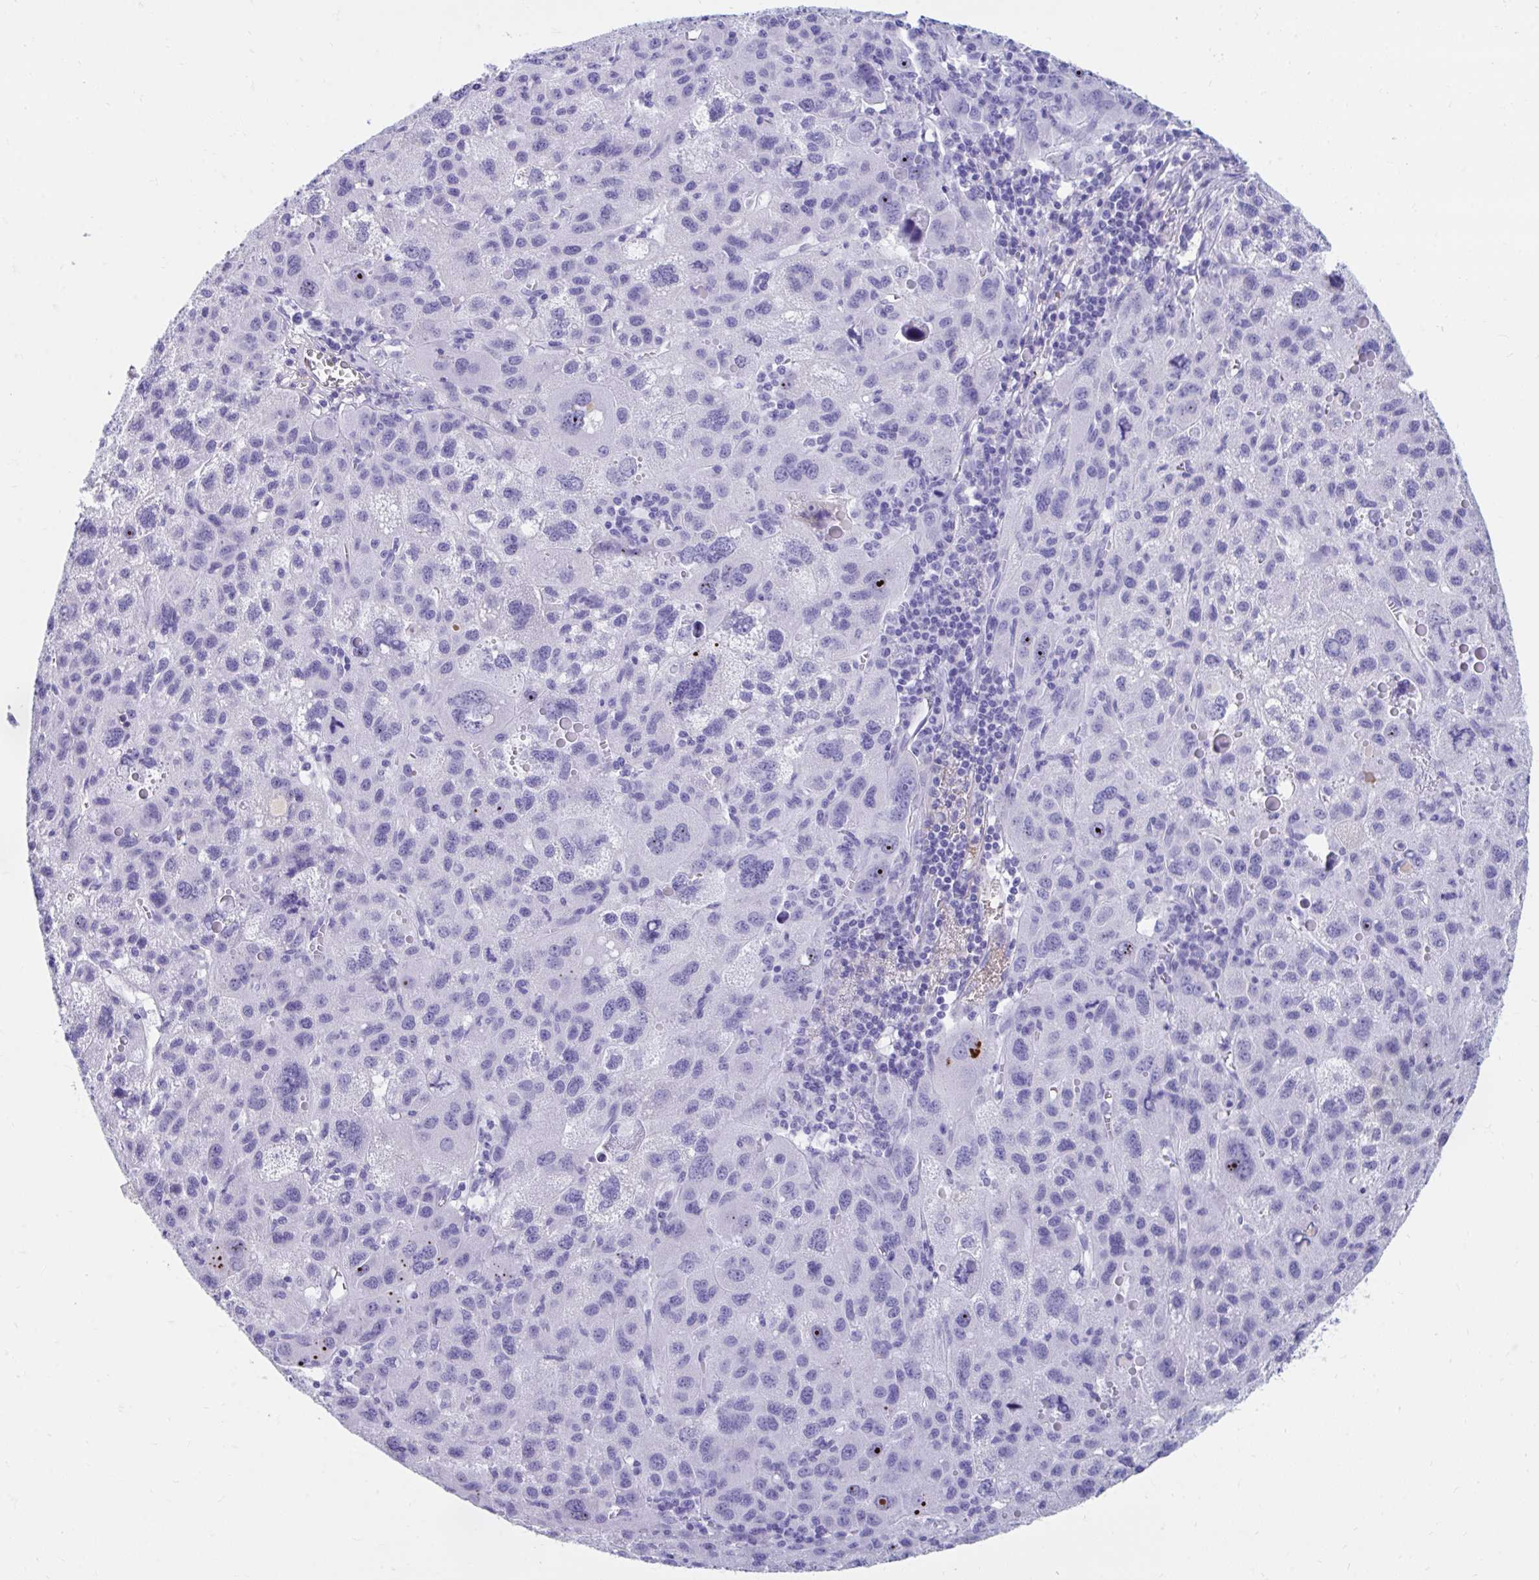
{"staining": {"intensity": "negative", "quantity": "none", "location": "none"}, "tissue": "liver cancer", "cell_type": "Tumor cells", "image_type": "cancer", "snomed": [{"axis": "morphology", "description": "Carcinoma, Hepatocellular, NOS"}, {"axis": "topography", "description": "Liver"}], "caption": "High power microscopy photomicrograph of an IHC image of liver hepatocellular carcinoma, revealing no significant expression in tumor cells.", "gene": "SMIM9", "patient": {"sex": "female", "age": 77}}